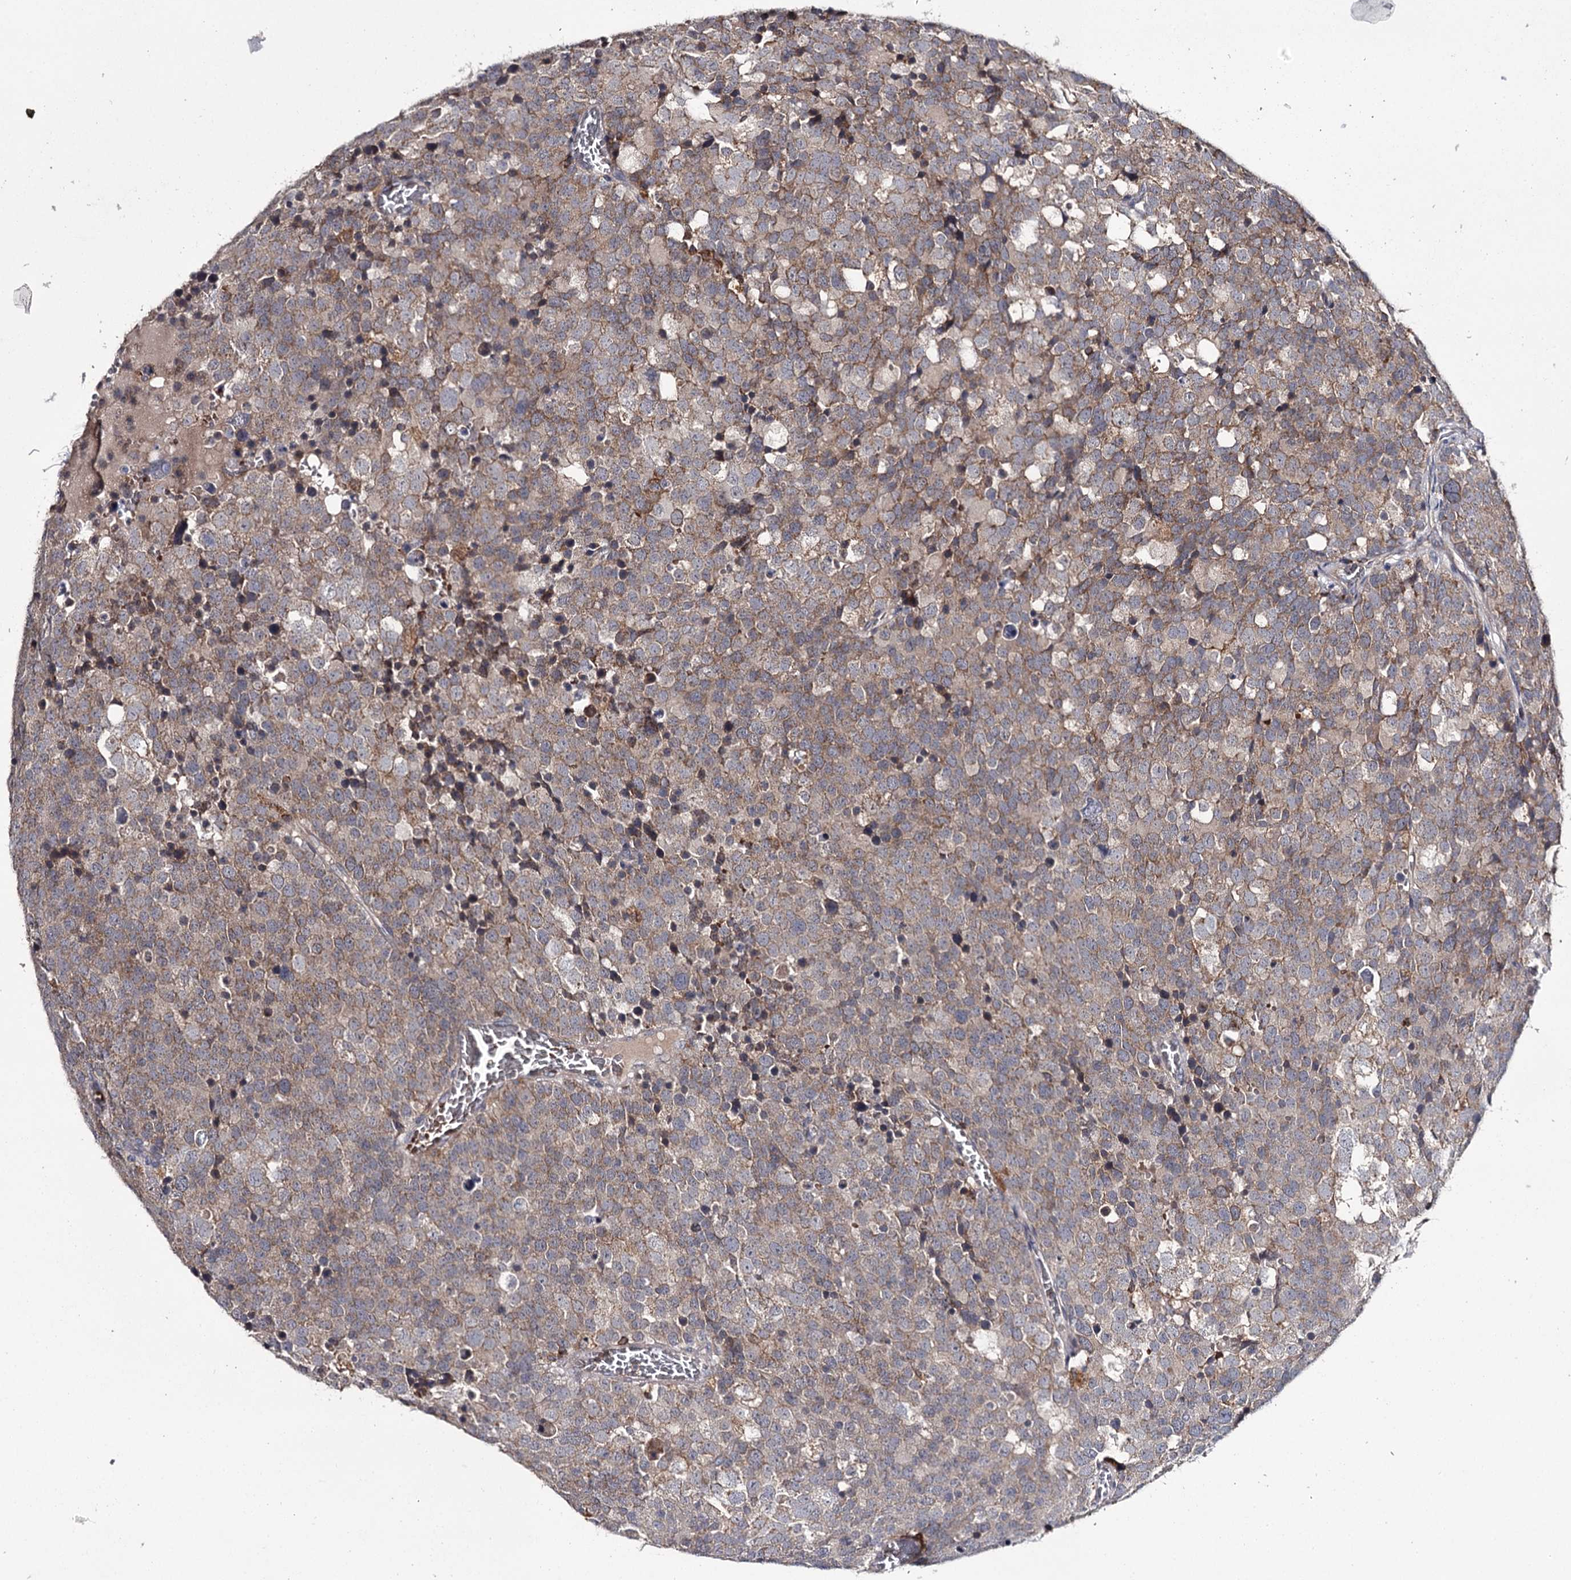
{"staining": {"intensity": "weak", "quantity": ">75%", "location": "cytoplasmic/membranous"}, "tissue": "testis cancer", "cell_type": "Tumor cells", "image_type": "cancer", "snomed": [{"axis": "morphology", "description": "Seminoma, NOS"}, {"axis": "topography", "description": "Testis"}], "caption": "This micrograph shows immunohistochemistry (IHC) staining of human testis seminoma, with low weak cytoplasmic/membranous staining in about >75% of tumor cells.", "gene": "RASSF6", "patient": {"sex": "male", "age": 71}}